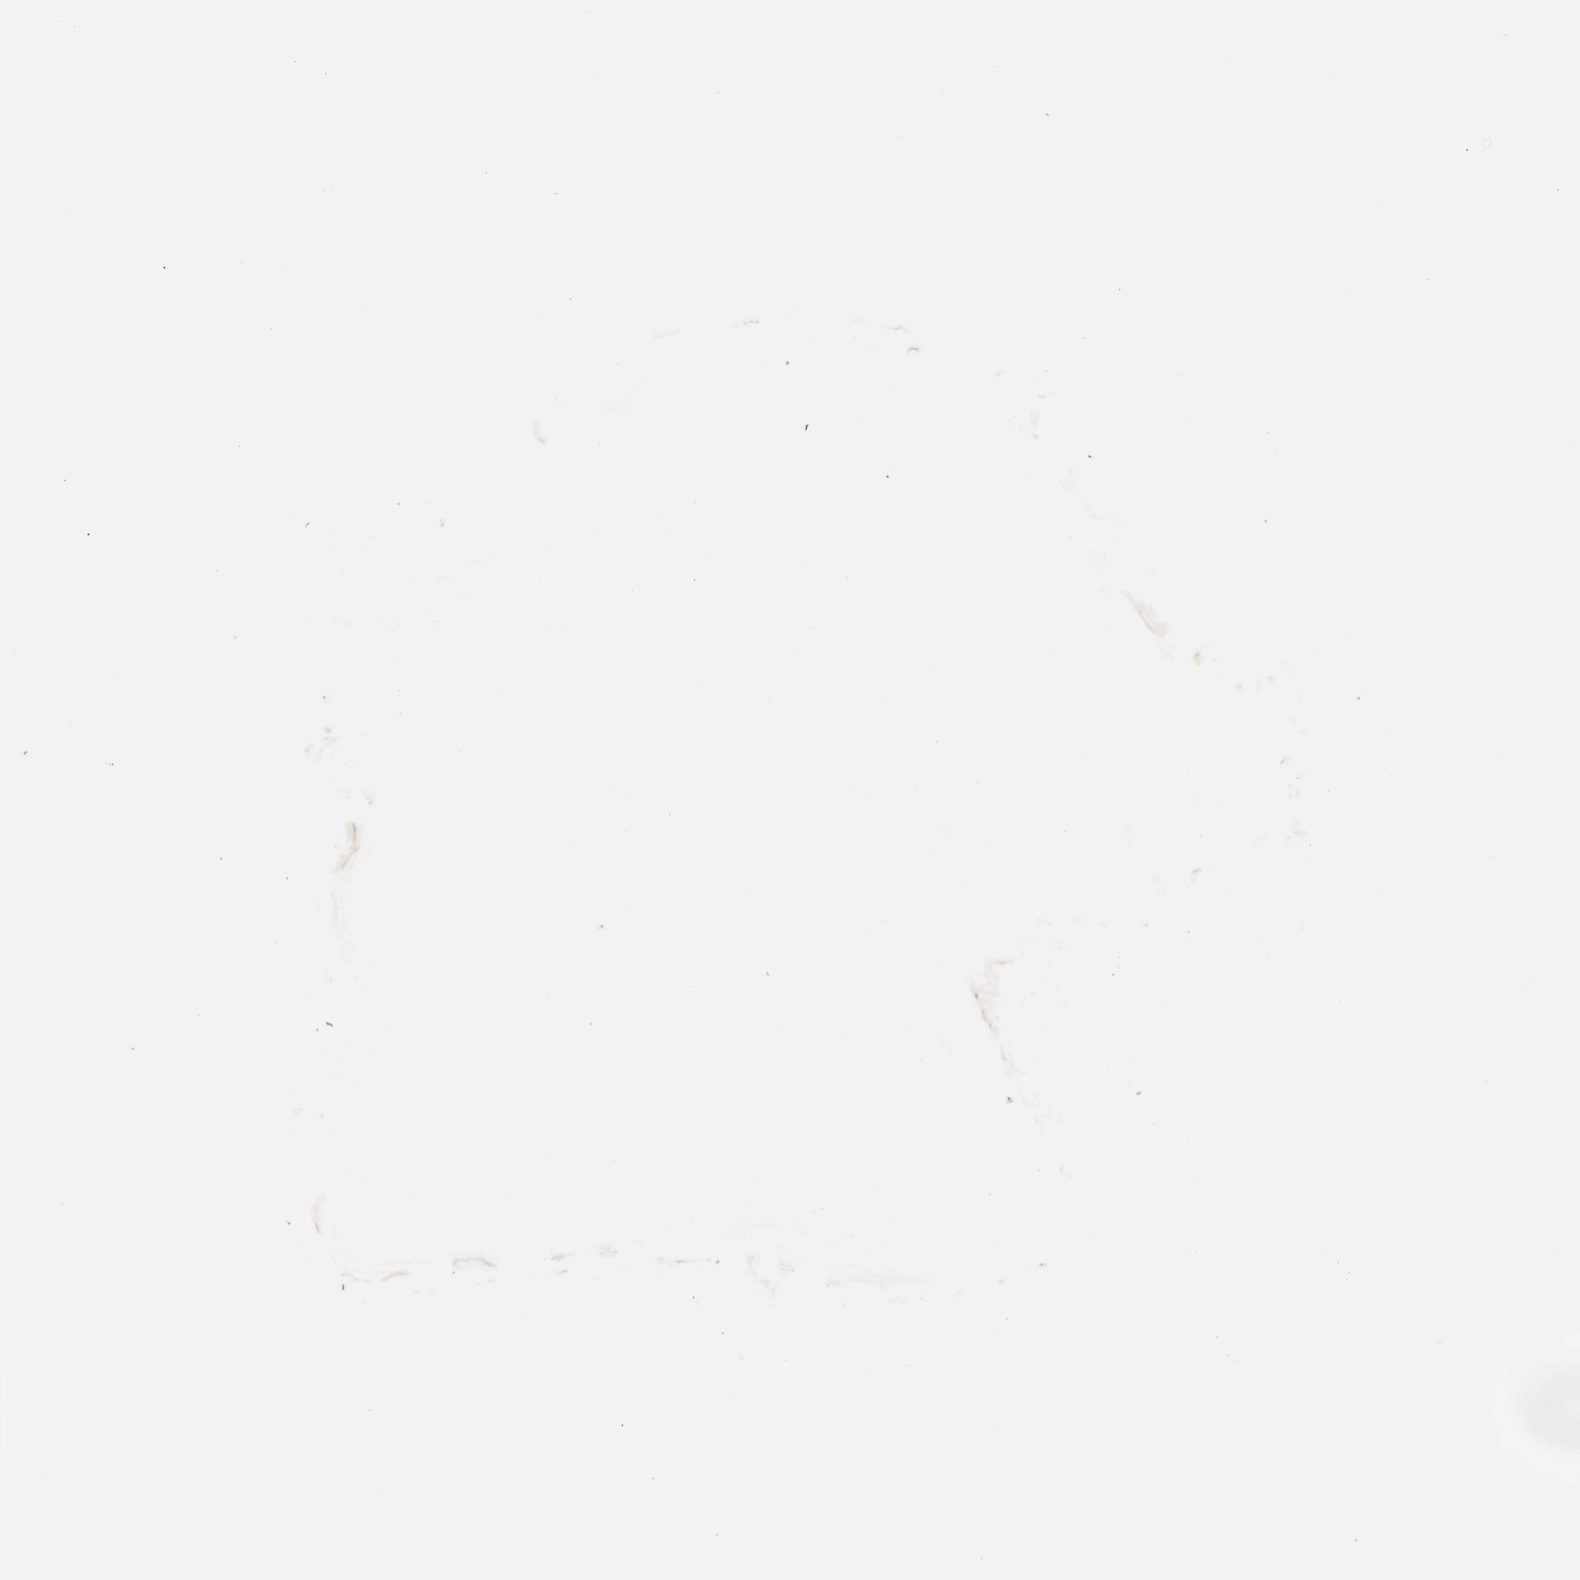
{"staining": {"intensity": "weak", "quantity": "<25%", "location": "nuclear"}, "tissue": "carcinoid", "cell_type": "Tumor cells", "image_type": "cancer", "snomed": [{"axis": "morphology", "description": "Carcinoid, malignant, NOS"}, {"axis": "topography", "description": "Colon"}], "caption": "High magnification brightfield microscopy of malignant carcinoid stained with DAB (brown) and counterstained with hematoxylin (blue): tumor cells show no significant positivity. (DAB IHC, high magnification).", "gene": "ACTL9", "patient": {"sex": "female", "age": 52}}